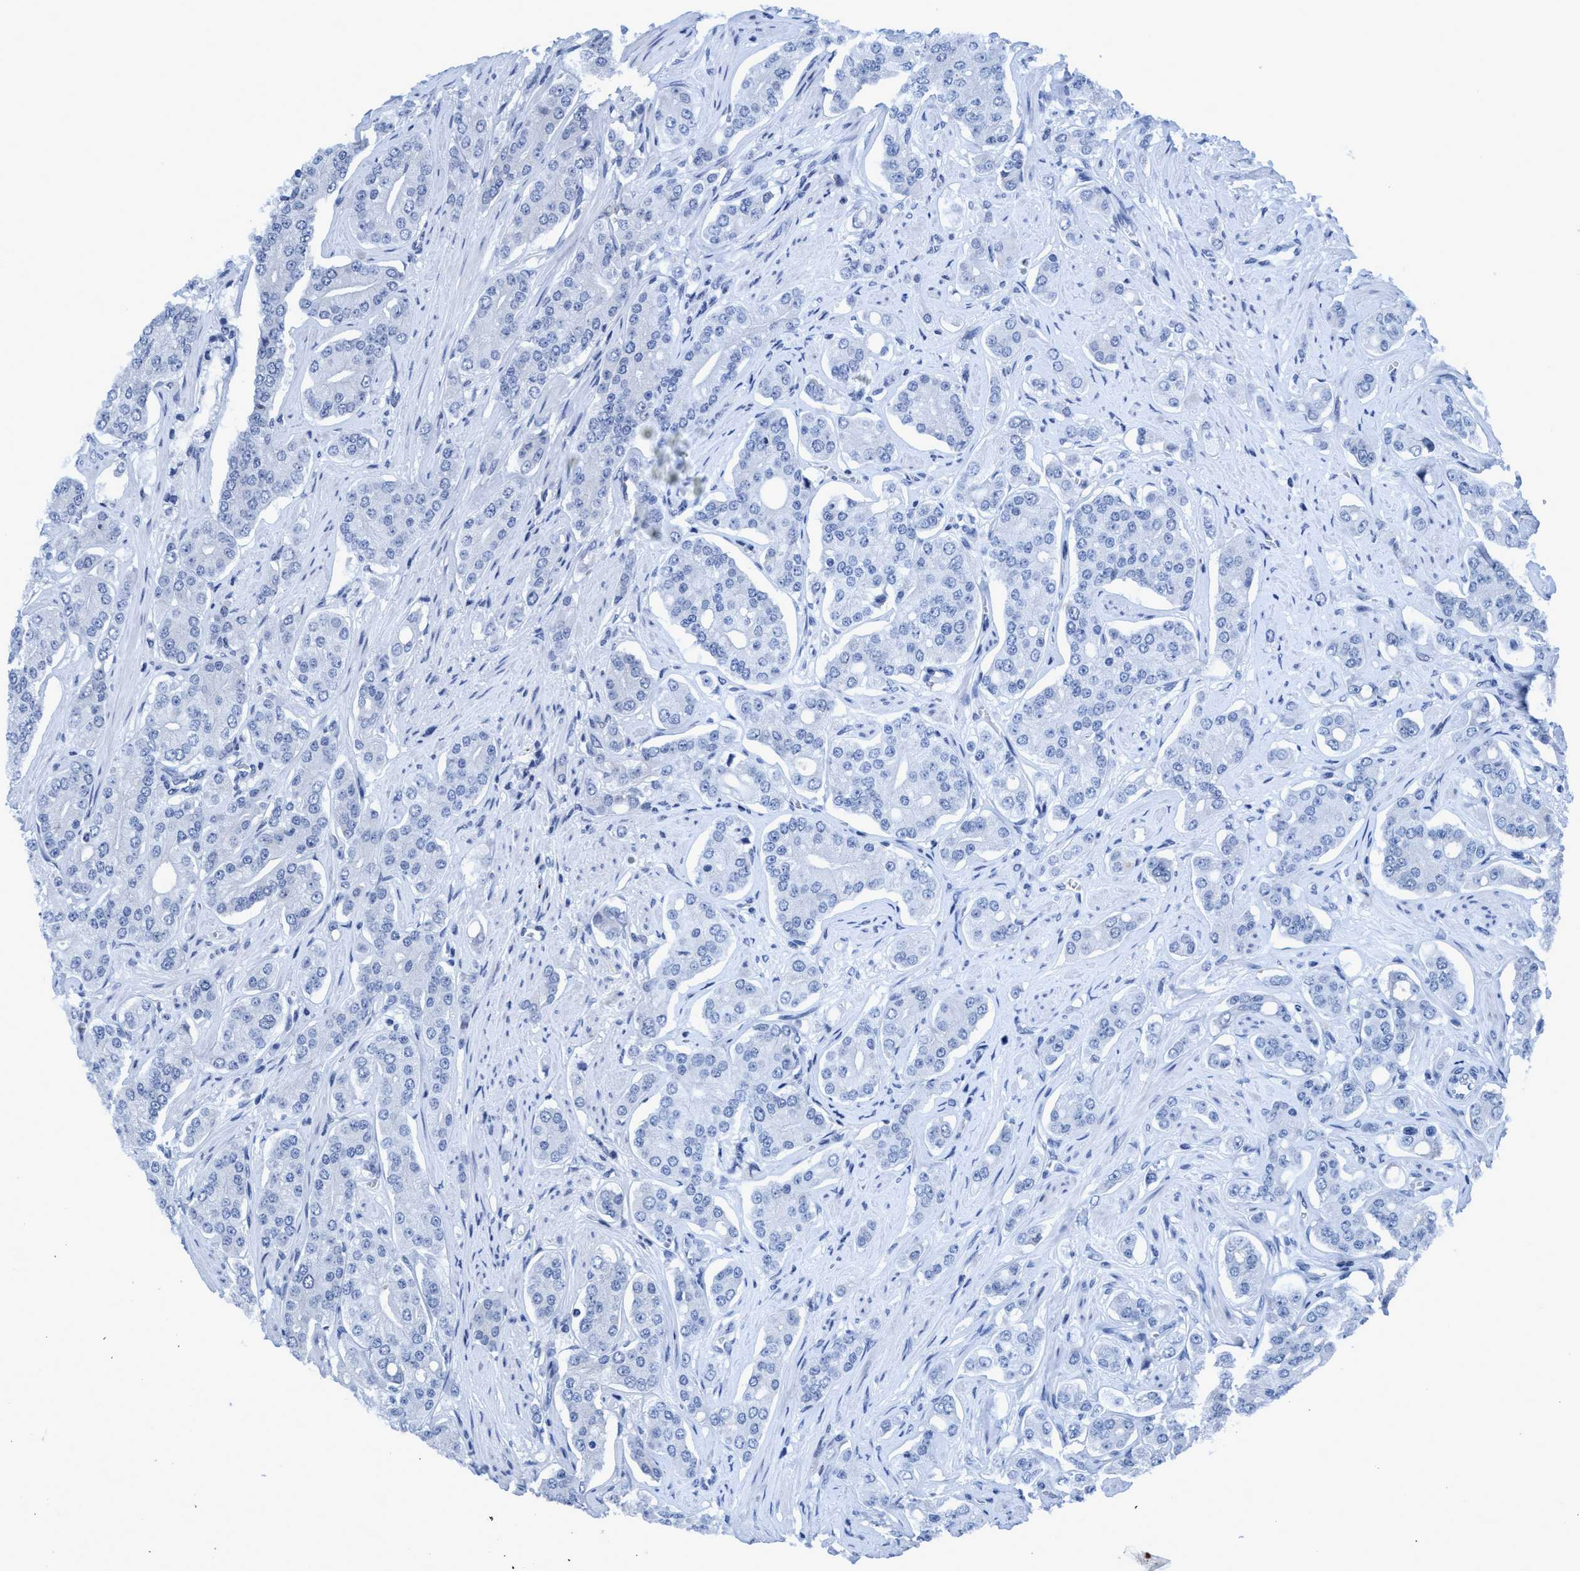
{"staining": {"intensity": "negative", "quantity": "none", "location": "none"}, "tissue": "prostate cancer", "cell_type": "Tumor cells", "image_type": "cancer", "snomed": [{"axis": "morphology", "description": "Adenocarcinoma, High grade"}, {"axis": "topography", "description": "Prostate"}], "caption": "Immunohistochemical staining of prostate cancer reveals no significant positivity in tumor cells.", "gene": "DNAI1", "patient": {"sex": "male", "age": 71}}